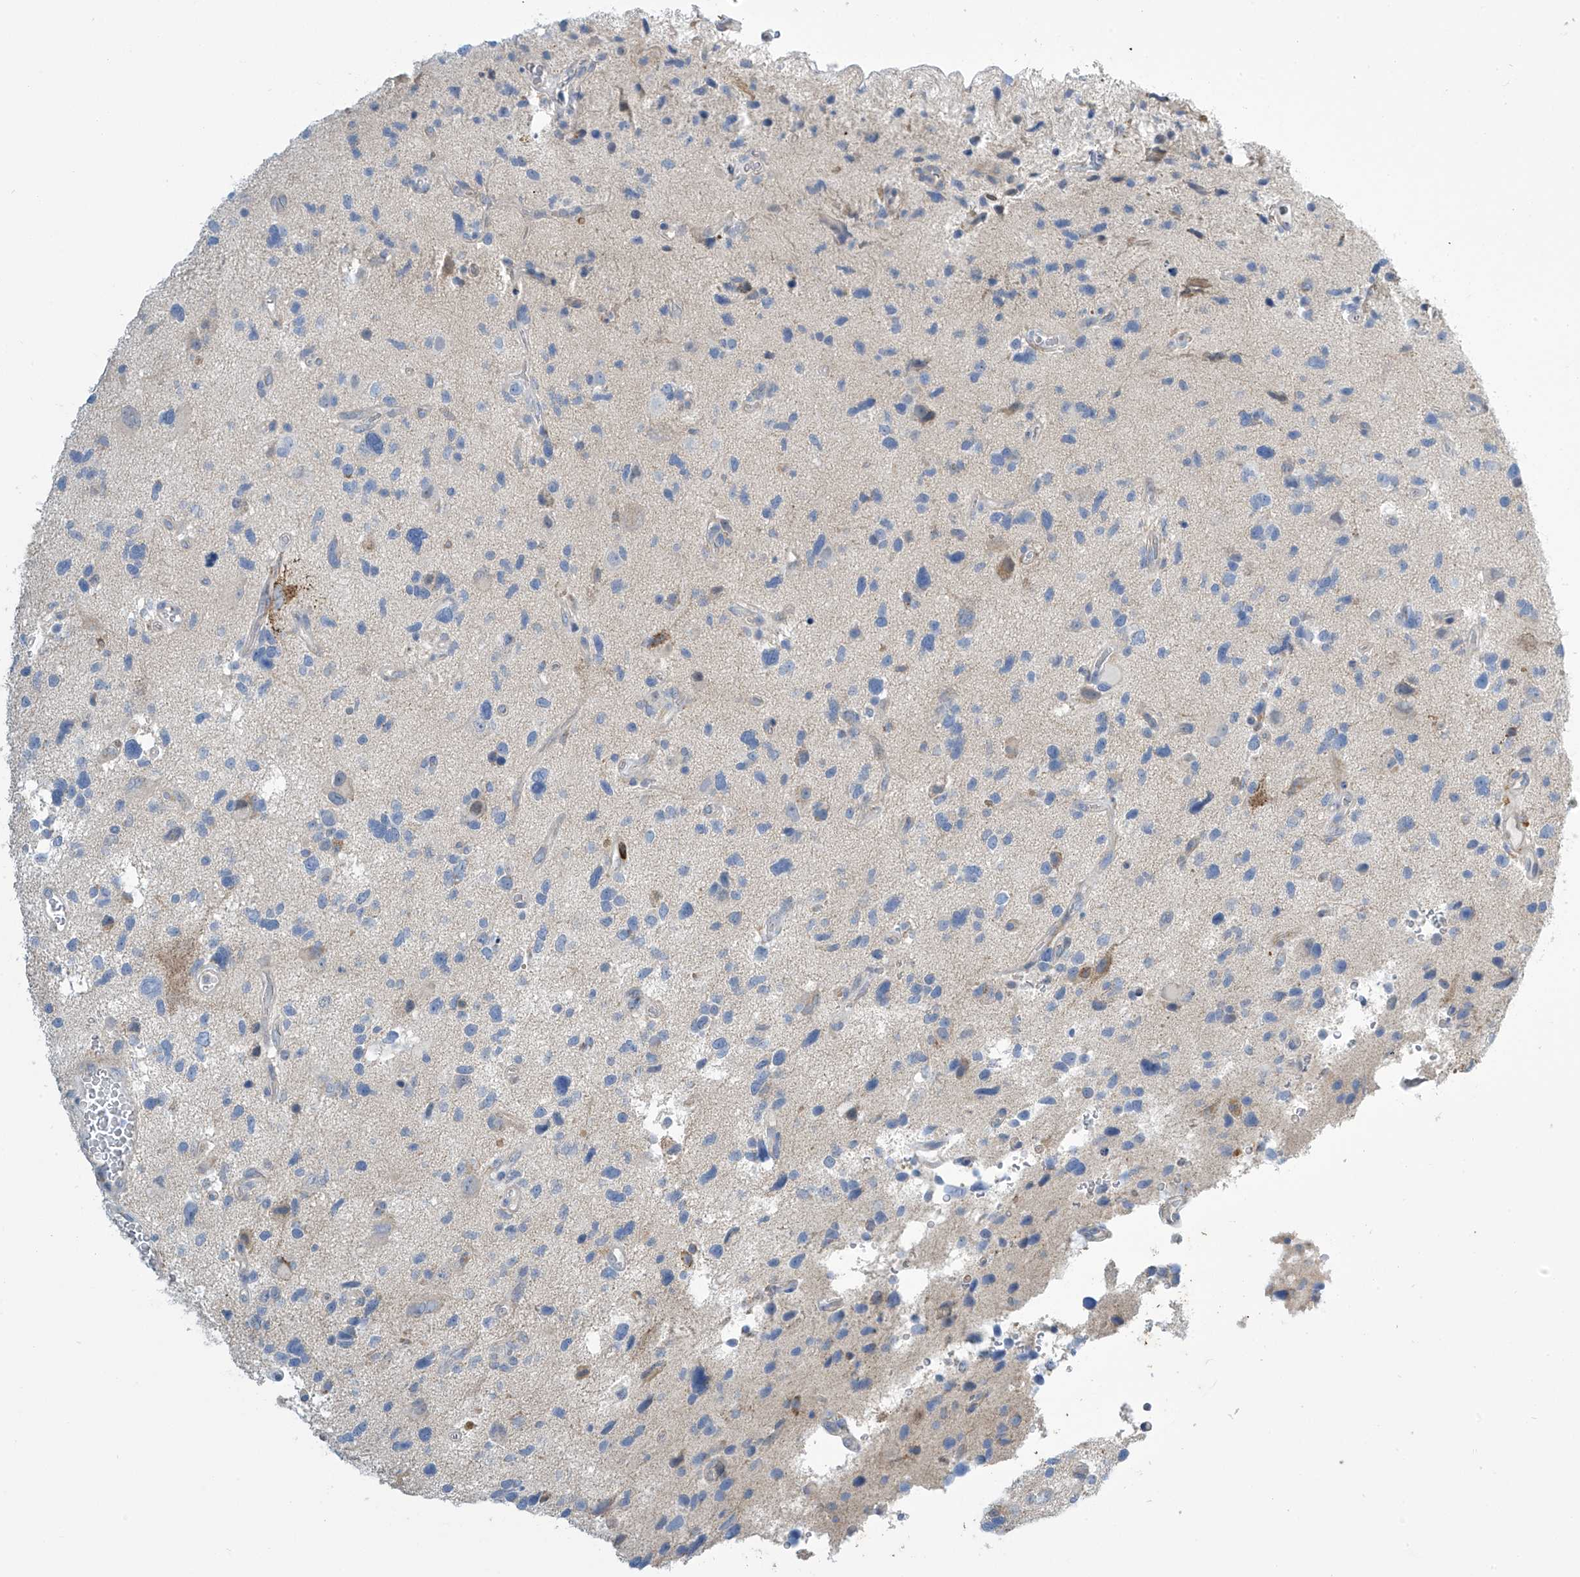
{"staining": {"intensity": "negative", "quantity": "none", "location": "none"}, "tissue": "glioma", "cell_type": "Tumor cells", "image_type": "cancer", "snomed": [{"axis": "morphology", "description": "Glioma, malignant, High grade"}, {"axis": "topography", "description": "Brain"}], "caption": "Immunohistochemical staining of human malignant glioma (high-grade) demonstrates no significant positivity in tumor cells.", "gene": "IBA57", "patient": {"sex": "male", "age": 33}}